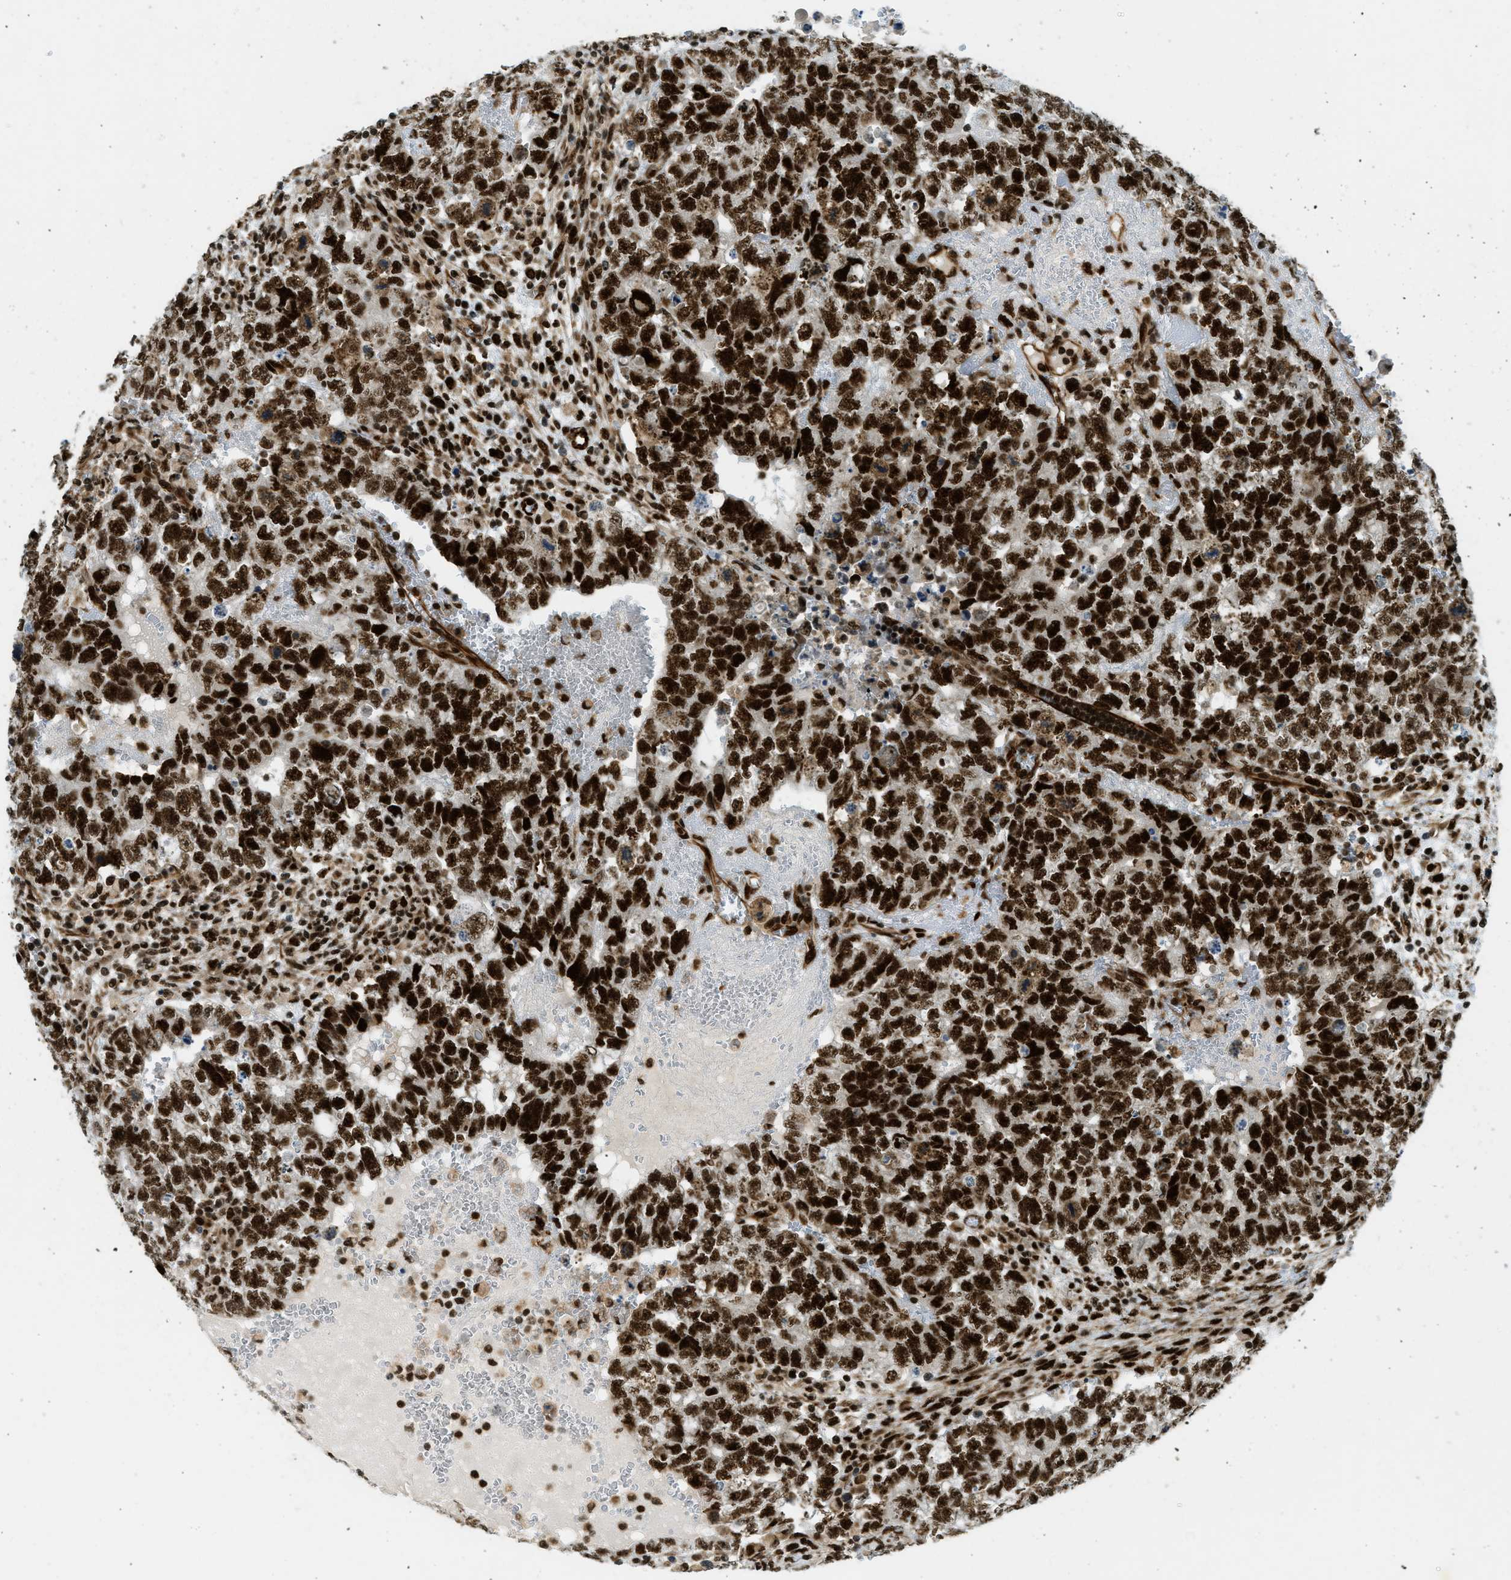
{"staining": {"intensity": "strong", "quantity": ">75%", "location": "nuclear"}, "tissue": "testis cancer", "cell_type": "Tumor cells", "image_type": "cancer", "snomed": [{"axis": "morphology", "description": "Seminoma, NOS"}, {"axis": "morphology", "description": "Carcinoma, Embryonal, NOS"}, {"axis": "topography", "description": "Testis"}], "caption": "Protein staining shows strong nuclear expression in about >75% of tumor cells in testis cancer.", "gene": "ZFR", "patient": {"sex": "male", "age": 38}}